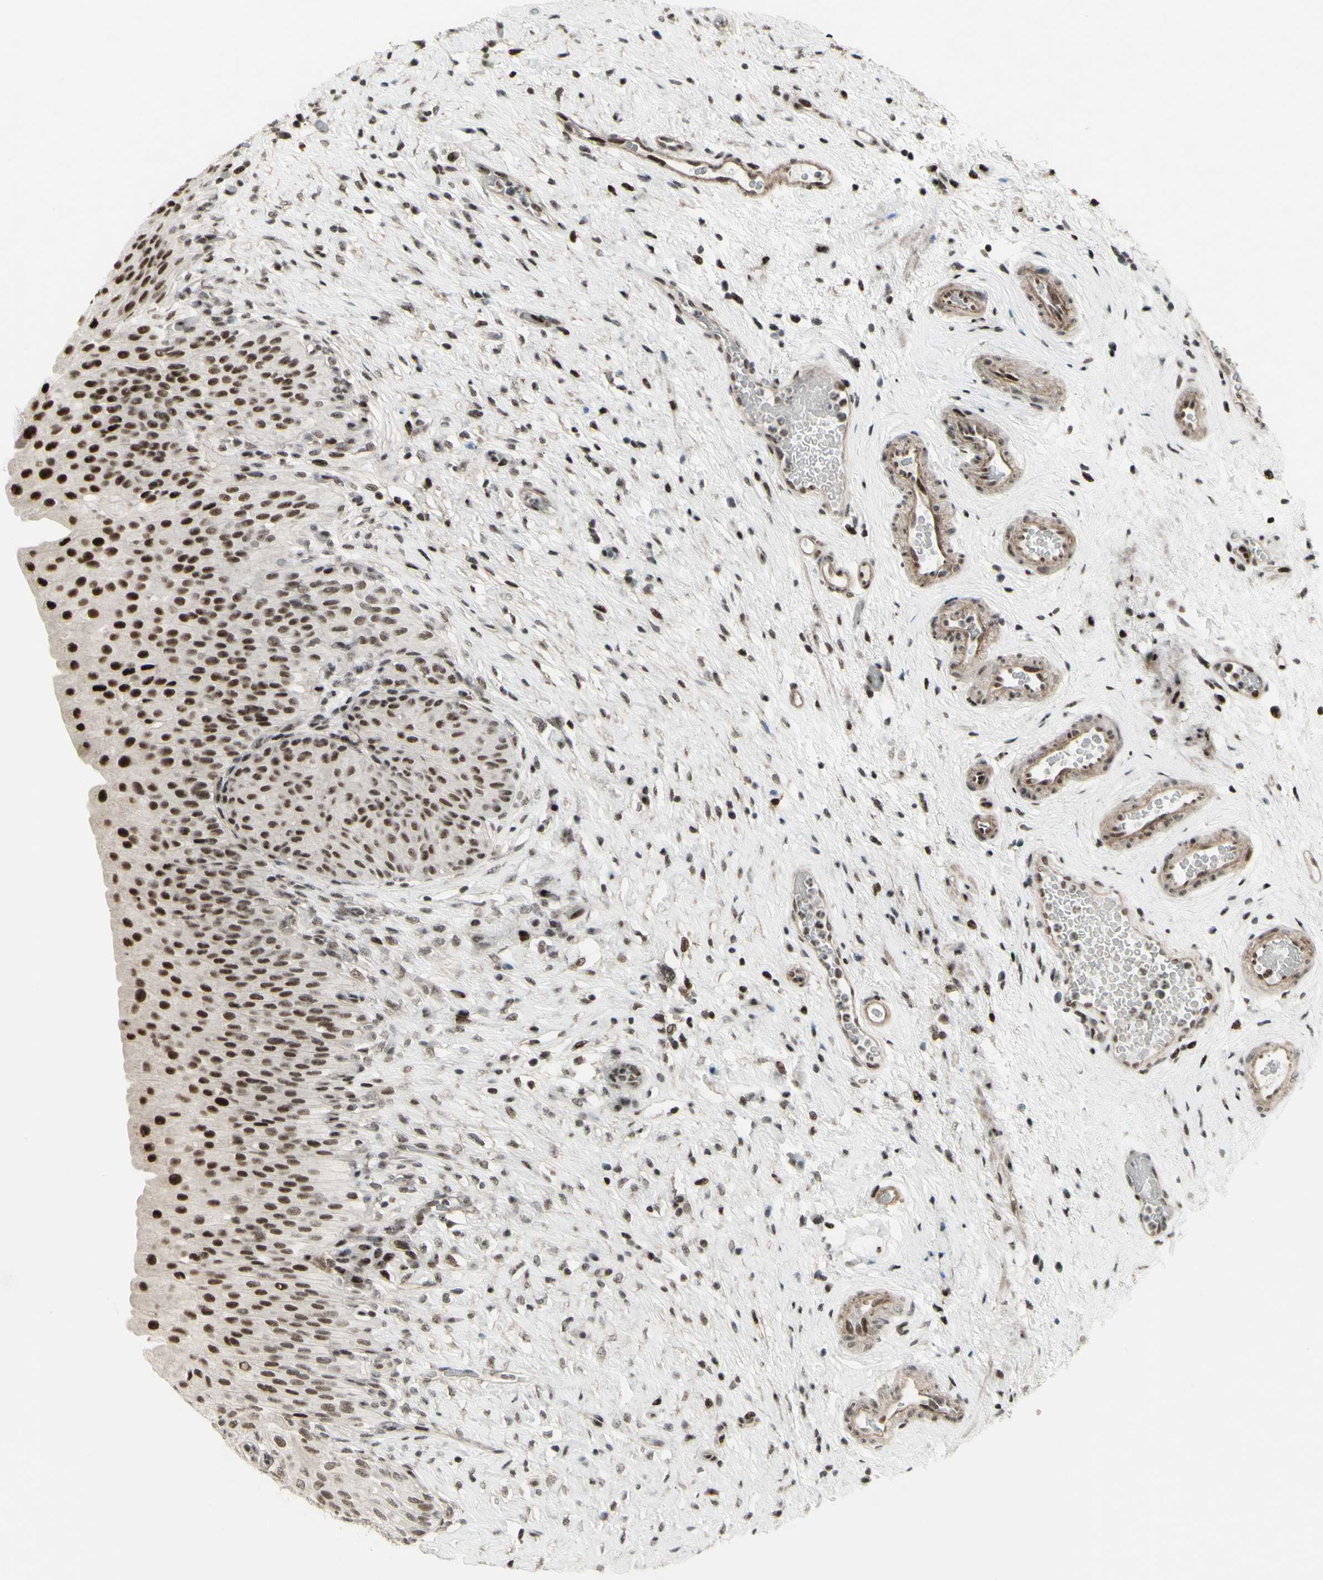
{"staining": {"intensity": "strong", "quantity": ">75%", "location": "nuclear"}, "tissue": "urinary bladder", "cell_type": "Urothelial cells", "image_type": "normal", "snomed": [{"axis": "morphology", "description": "Normal tissue, NOS"}, {"axis": "morphology", "description": "Urothelial carcinoma, High grade"}, {"axis": "topography", "description": "Urinary bladder"}], "caption": "Strong nuclear staining for a protein is identified in about >75% of urothelial cells of normal urinary bladder using immunohistochemistry.", "gene": "SUPT6H", "patient": {"sex": "male", "age": 46}}